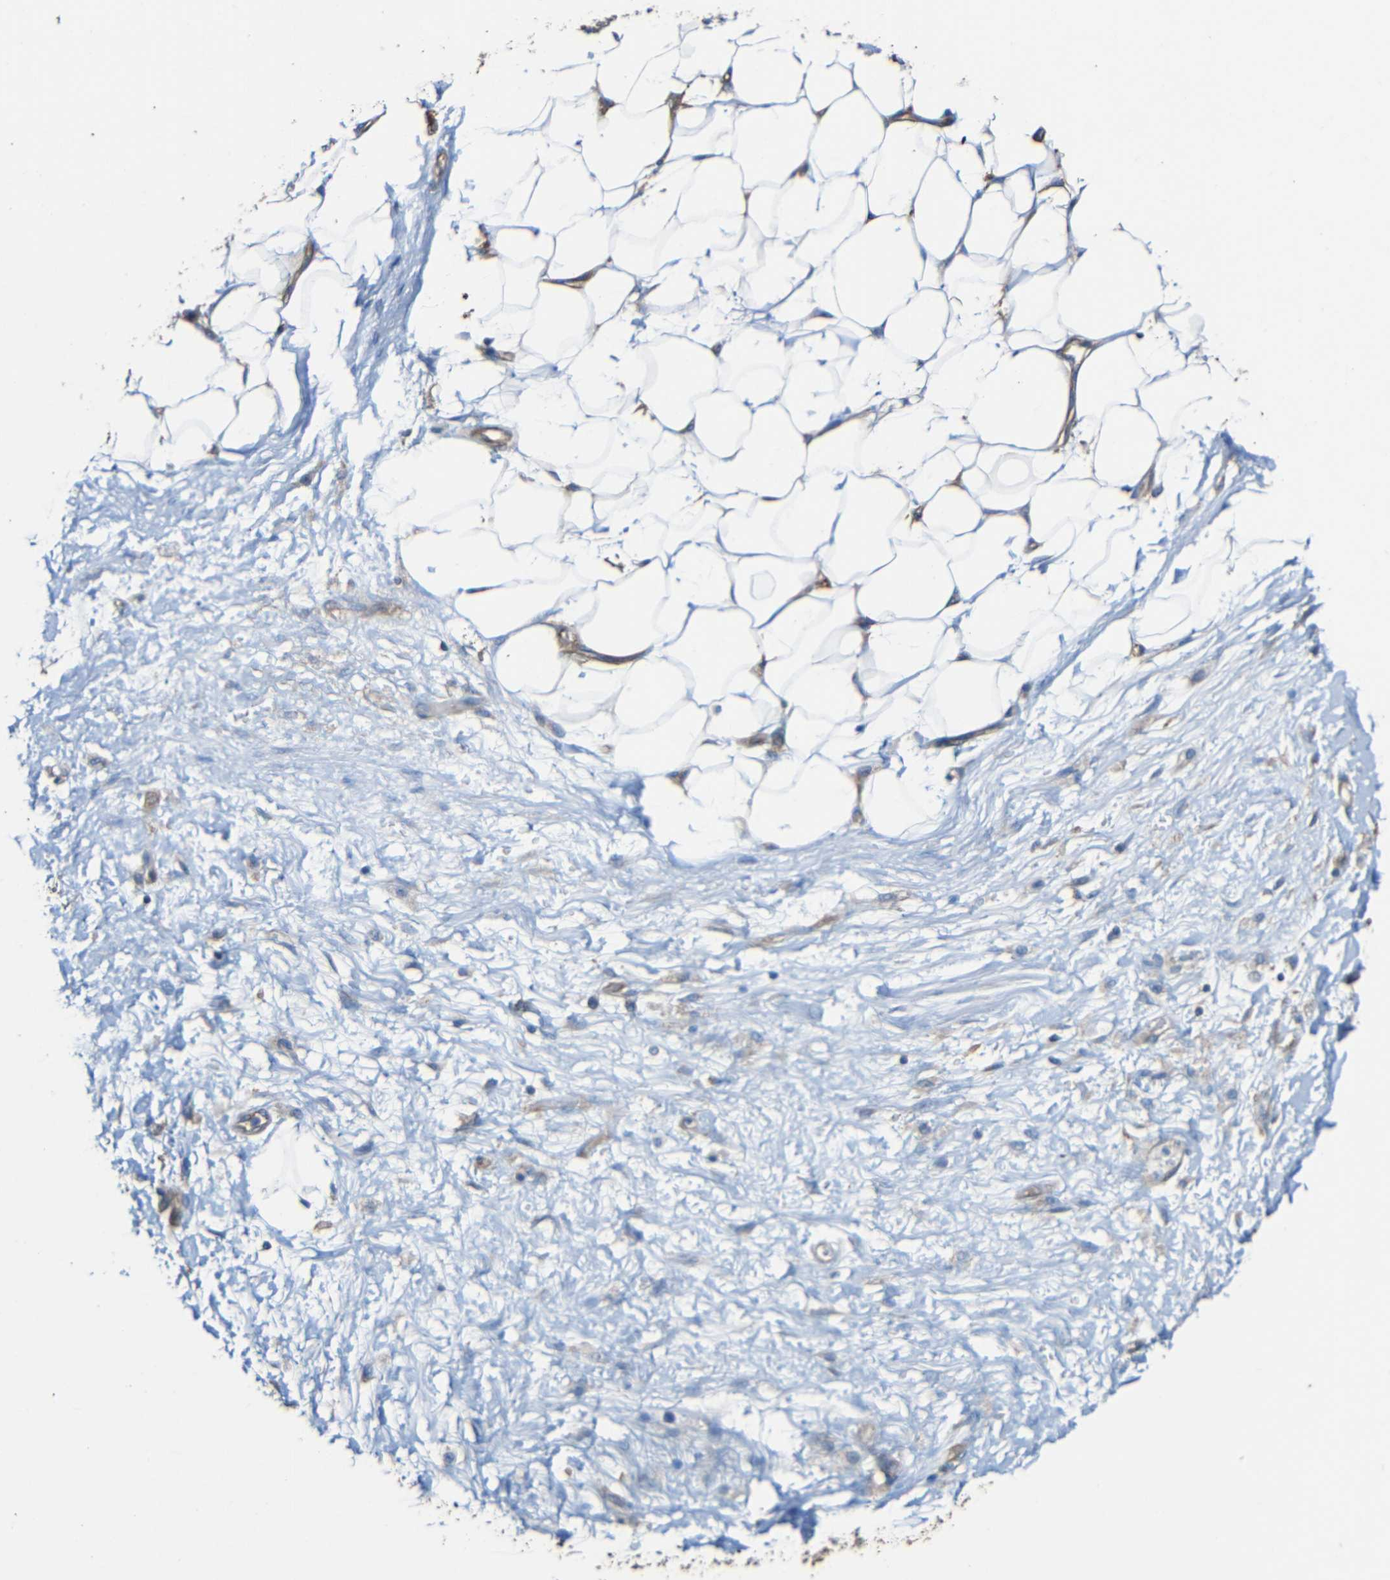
{"staining": {"intensity": "negative", "quantity": "none", "location": "none"}, "tissue": "adipose tissue", "cell_type": "Adipocytes", "image_type": "normal", "snomed": [{"axis": "morphology", "description": "Normal tissue, NOS"}, {"axis": "morphology", "description": "Urothelial carcinoma, High grade"}, {"axis": "topography", "description": "Vascular tissue"}, {"axis": "topography", "description": "Urinary bladder"}], "caption": "Adipocytes are negative for brown protein staining in normal adipose tissue. (Stains: DAB (3,3'-diaminobenzidine) immunohistochemistry (IHC) with hematoxylin counter stain, Microscopy: brightfield microscopy at high magnification).", "gene": "RHOT2", "patient": {"sex": "female", "age": 56}}